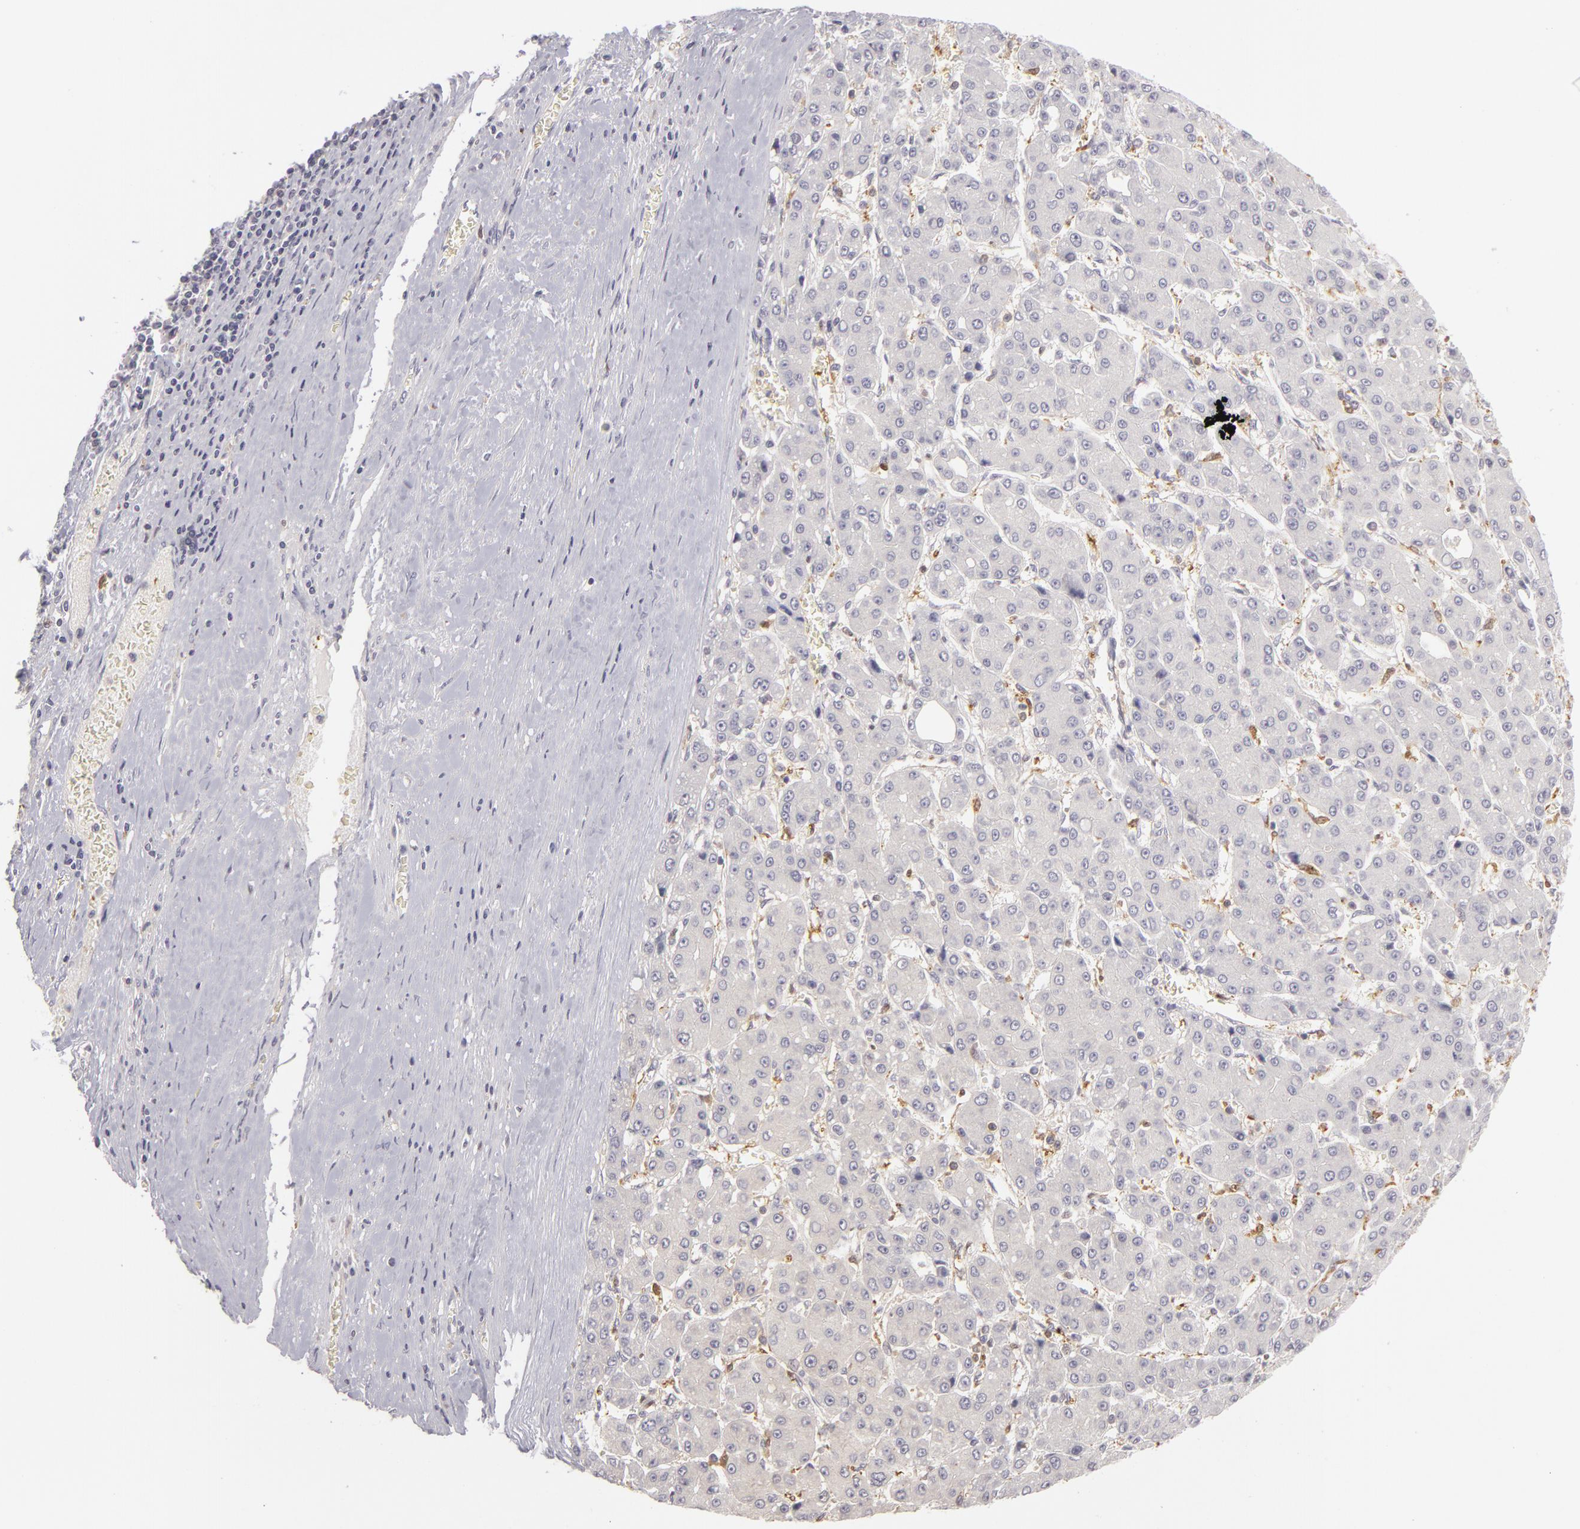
{"staining": {"intensity": "negative", "quantity": "none", "location": "none"}, "tissue": "liver cancer", "cell_type": "Tumor cells", "image_type": "cancer", "snomed": [{"axis": "morphology", "description": "Carcinoma, Hepatocellular, NOS"}, {"axis": "topography", "description": "Liver"}], "caption": "A photomicrograph of human hepatocellular carcinoma (liver) is negative for staining in tumor cells. Brightfield microscopy of immunohistochemistry (IHC) stained with DAB (brown) and hematoxylin (blue), captured at high magnification.", "gene": "GNPDA1", "patient": {"sex": "male", "age": 69}}